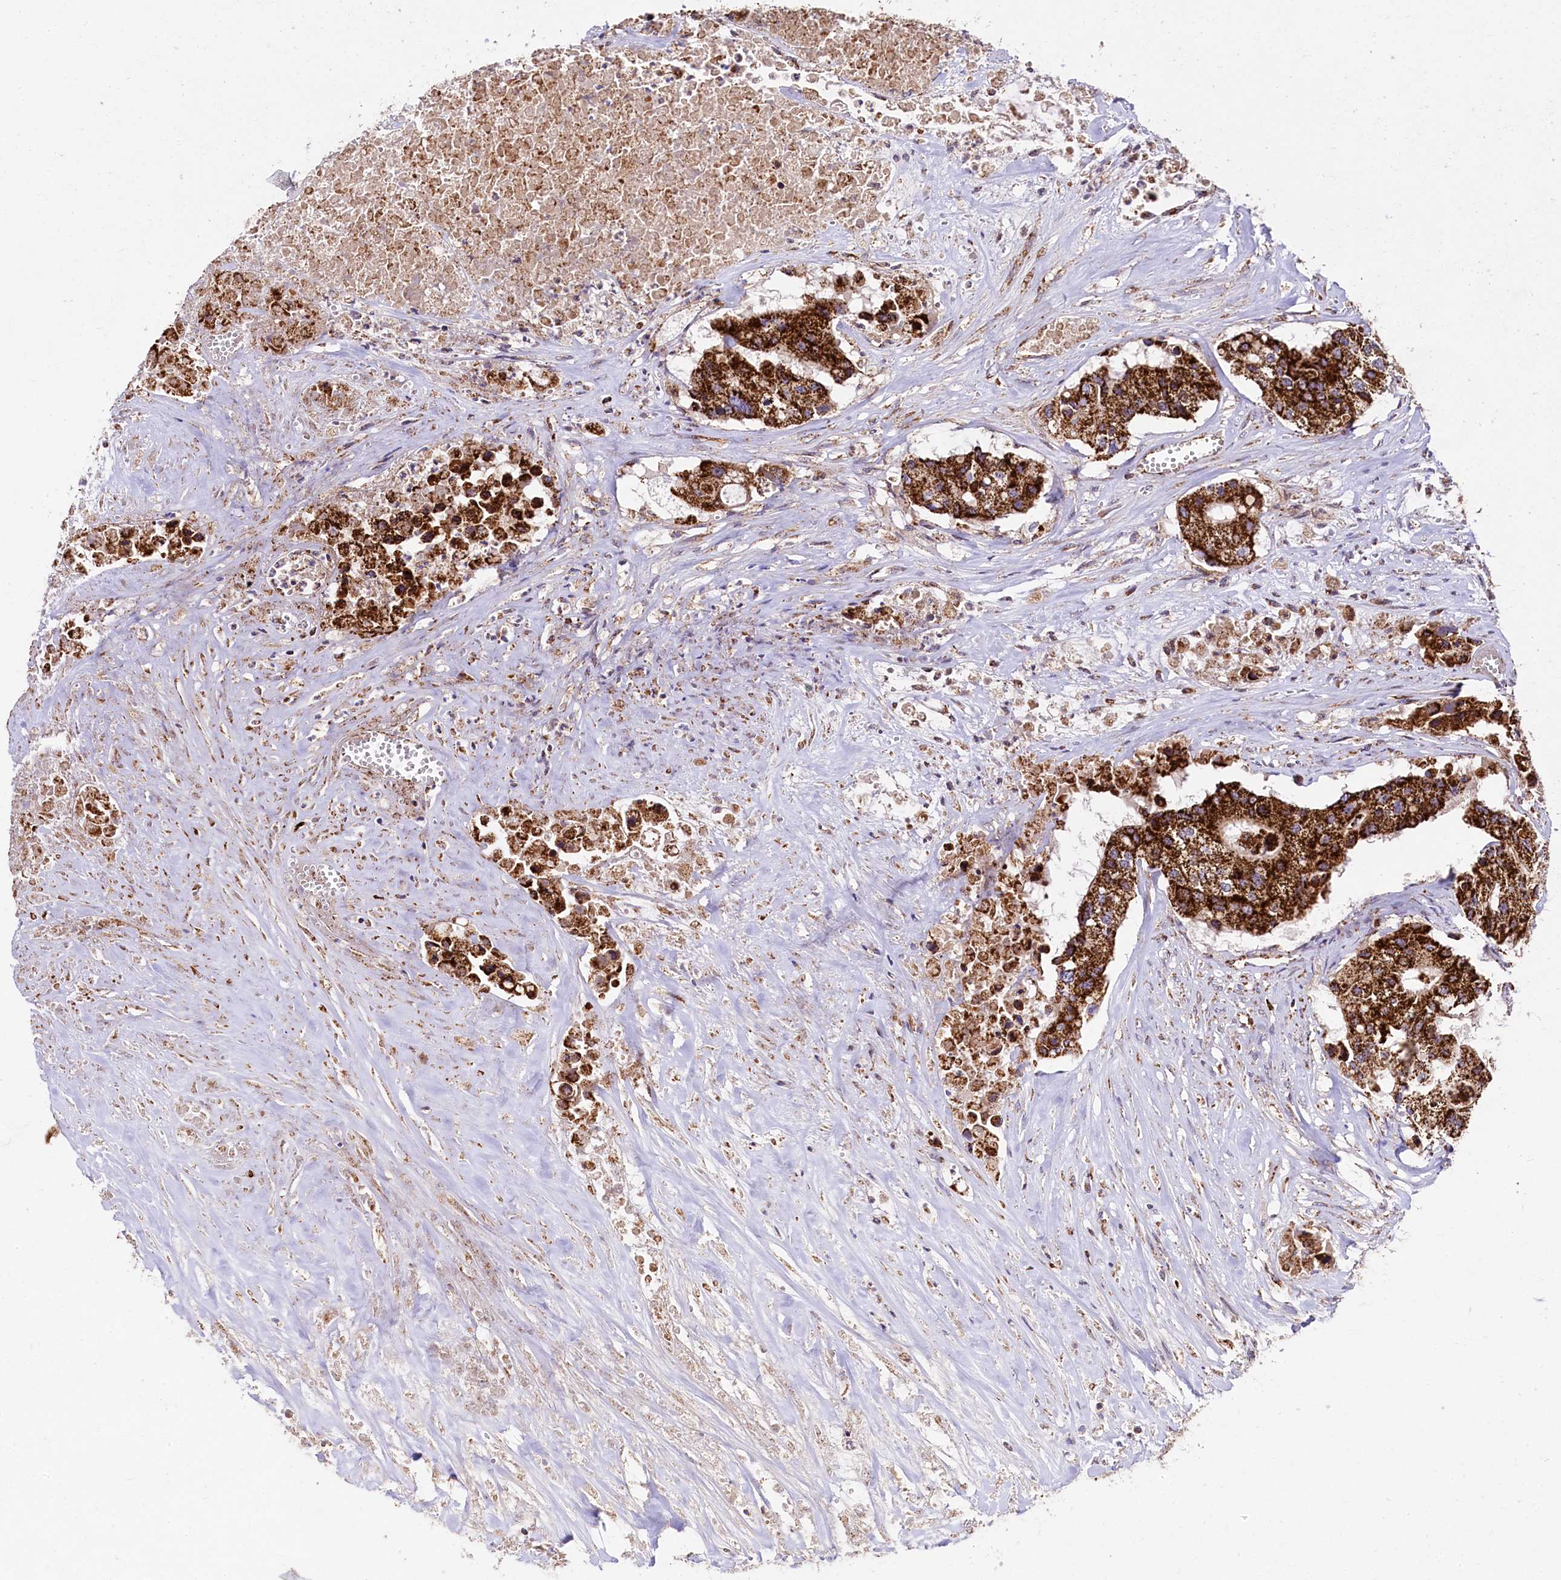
{"staining": {"intensity": "strong", "quantity": ">75%", "location": "cytoplasmic/membranous"}, "tissue": "colorectal cancer", "cell_type": "Tumor cells", "image_type": "cancer", "snomed": [{"axis": "morphology", "description": "Adenocarcinoma, NOS"}, {"axis": "topography", "description": "Colon"}], "caption": "Immunohistochemistry (IHC) micrograph of neoplastic tissue: adenocarcinoma (colorectal) stained using immunohistochemistry (IHC) demonstrates high levels of strong protein expression localized specifically in the cytoplasmic/membranous of tumor cells, appearing as a cytoplasmic/membranous brown color.", "gene": "CLYBL", "patient": {"sex": "male", "age": 77}}